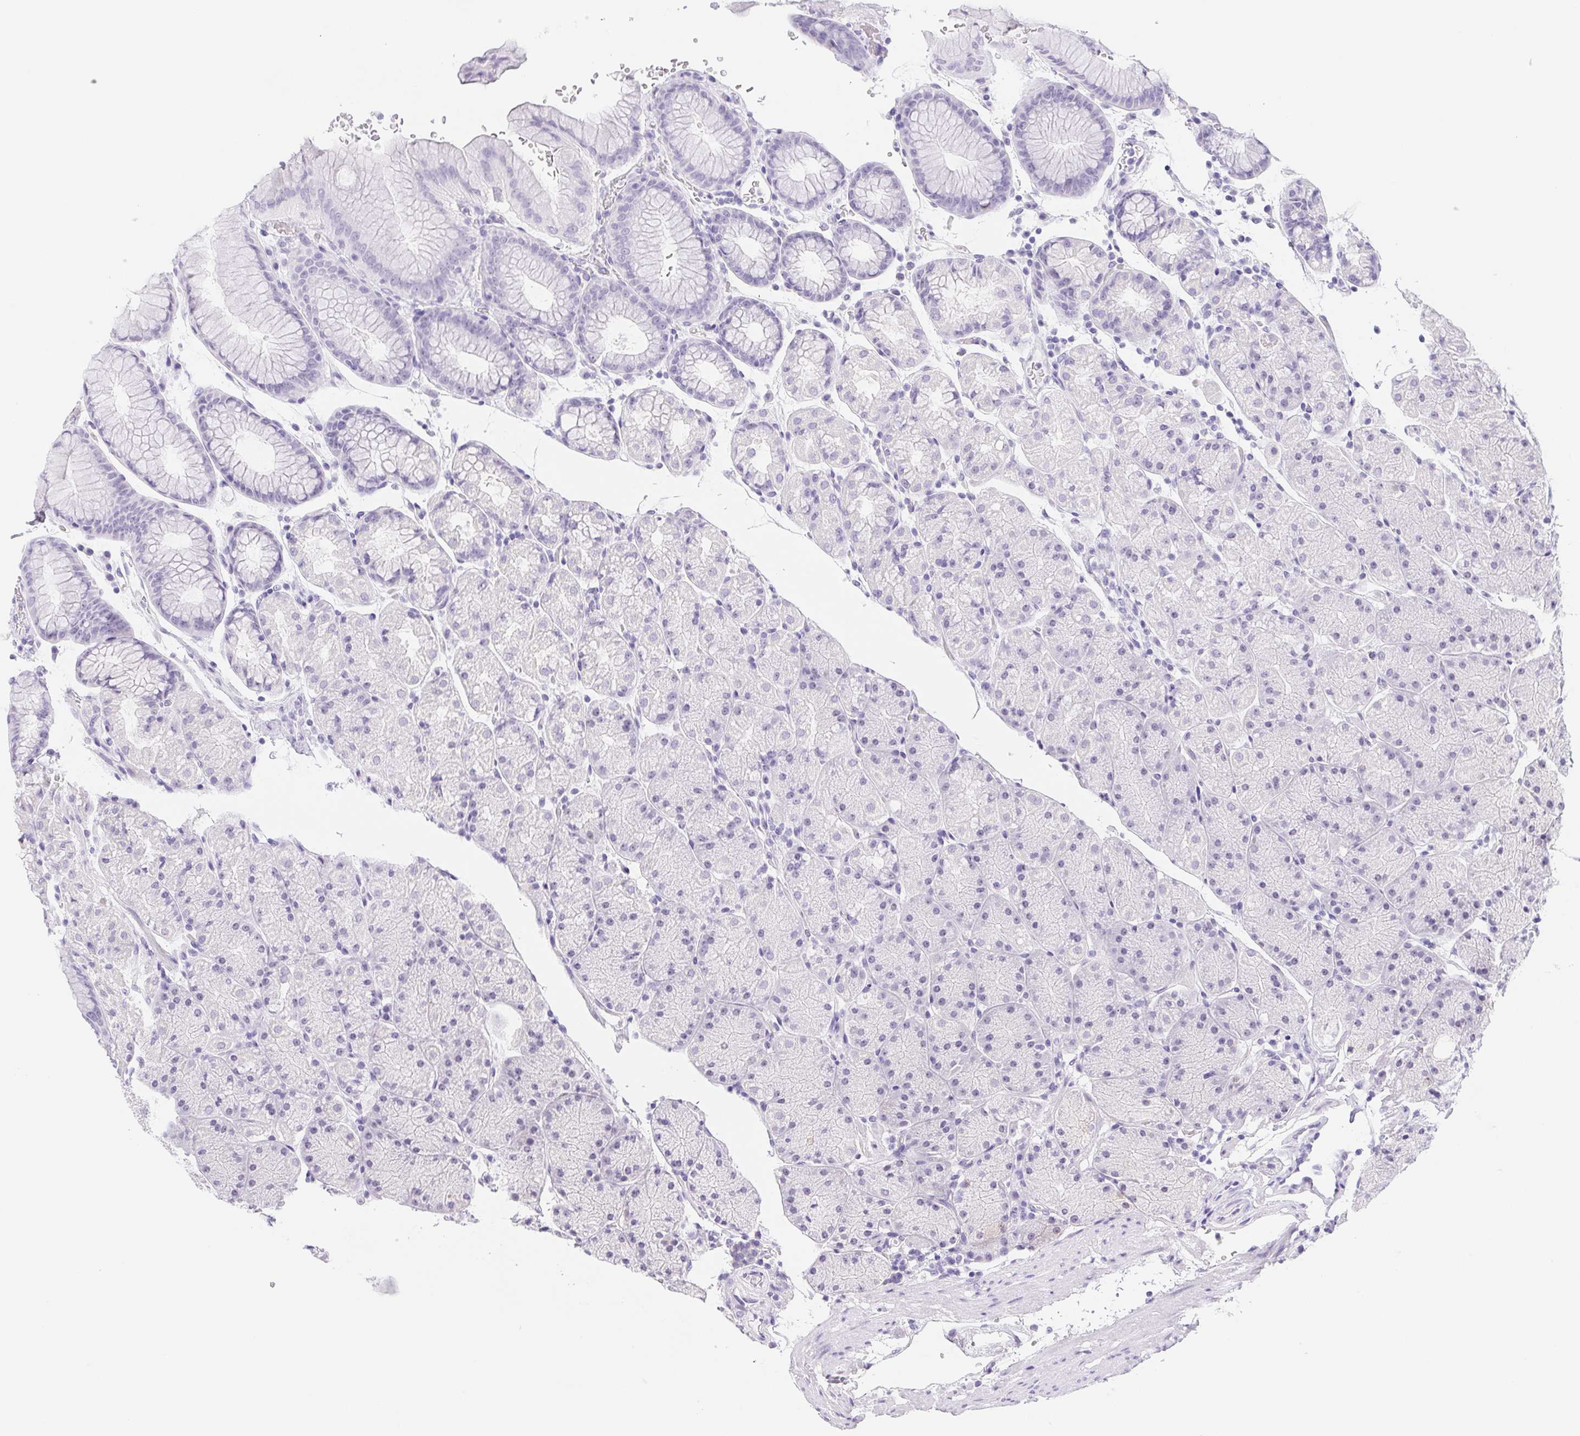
{"staining": {"intensity": "negative", "quantity": "none", "location": "none"}, "tissue": "stomach", "cell_type": "Glandular cells", "image_type": "normal", "snomed": [{"axis": "morphology", "description": "Normal tissue, NOS"}, {"axis": "topography", "description": "Stomach, upper"}, {"axis": "topography", "description": "Stomach"}], "caption": "Immunohistochemistry (IHC) image of normal stomach: stomach stained with DAB (3,3'-diaminobenzidine) exhibits no significant protein staining in glandular cells. (DAB immunohistochemistry with hematoxylin counter stain).", "gene": "ST8SIA3", "patient": {"sex": "male", "age": 76}}